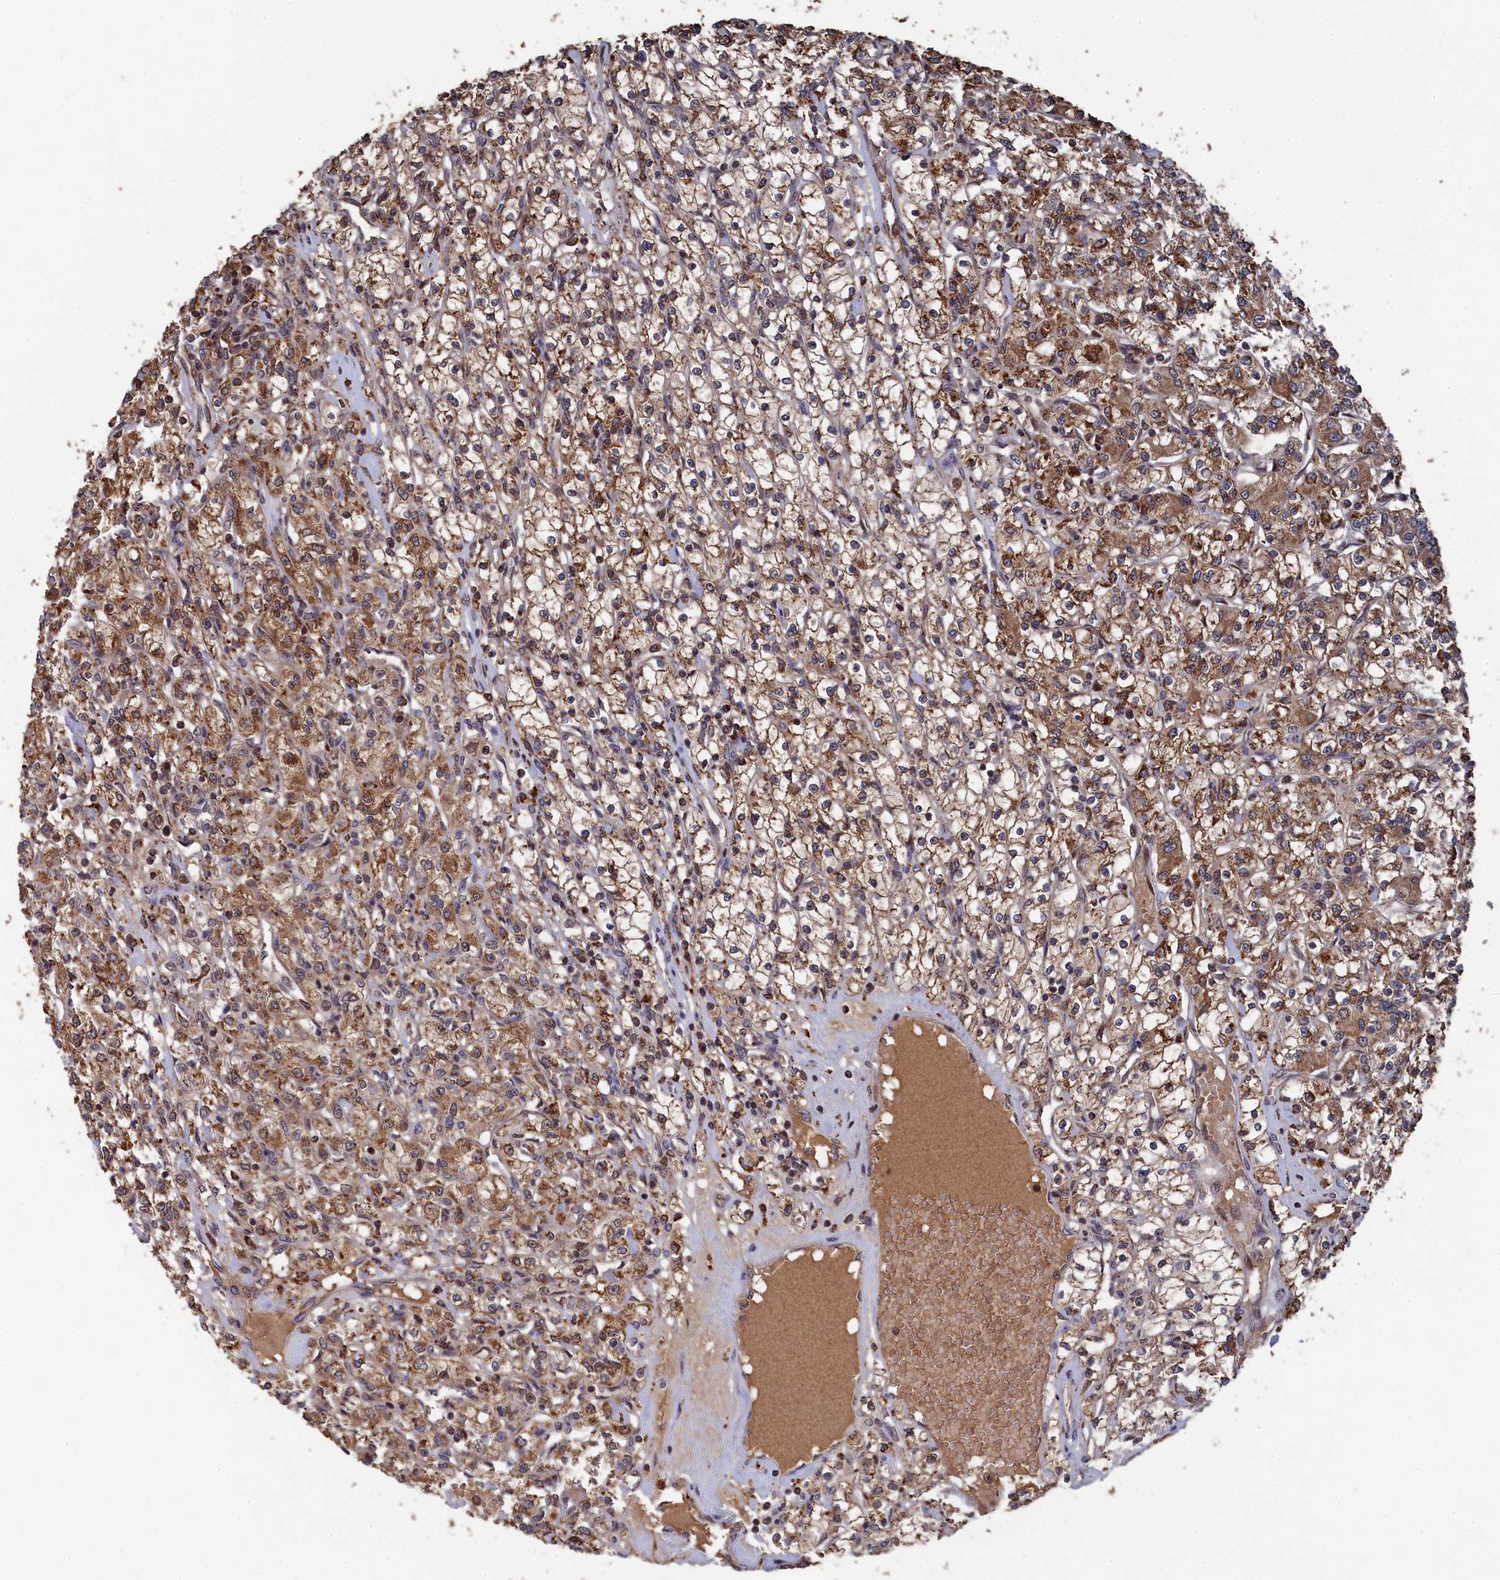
{"staining": {"intensity": "moderate", "quantity": ">75%", "location": "cytoplasmic/membranous"}, "tissue": "renal cancer", "cell_type": "Tumor cells", "image_type": "cancer", "snomed": [{"axis": "morphology", "description": "Adenocarcinoma, NOS"}, {"axis": "topography", "description": "Kidney"}], "caption": "Tumor cells demonstrate medium levels of moderate cytoplasmic/membranous expression in about >75% of cells in human renal cancer.", "gene": "CEACAM21", "patient": {"sex": "female", "age": 59}}